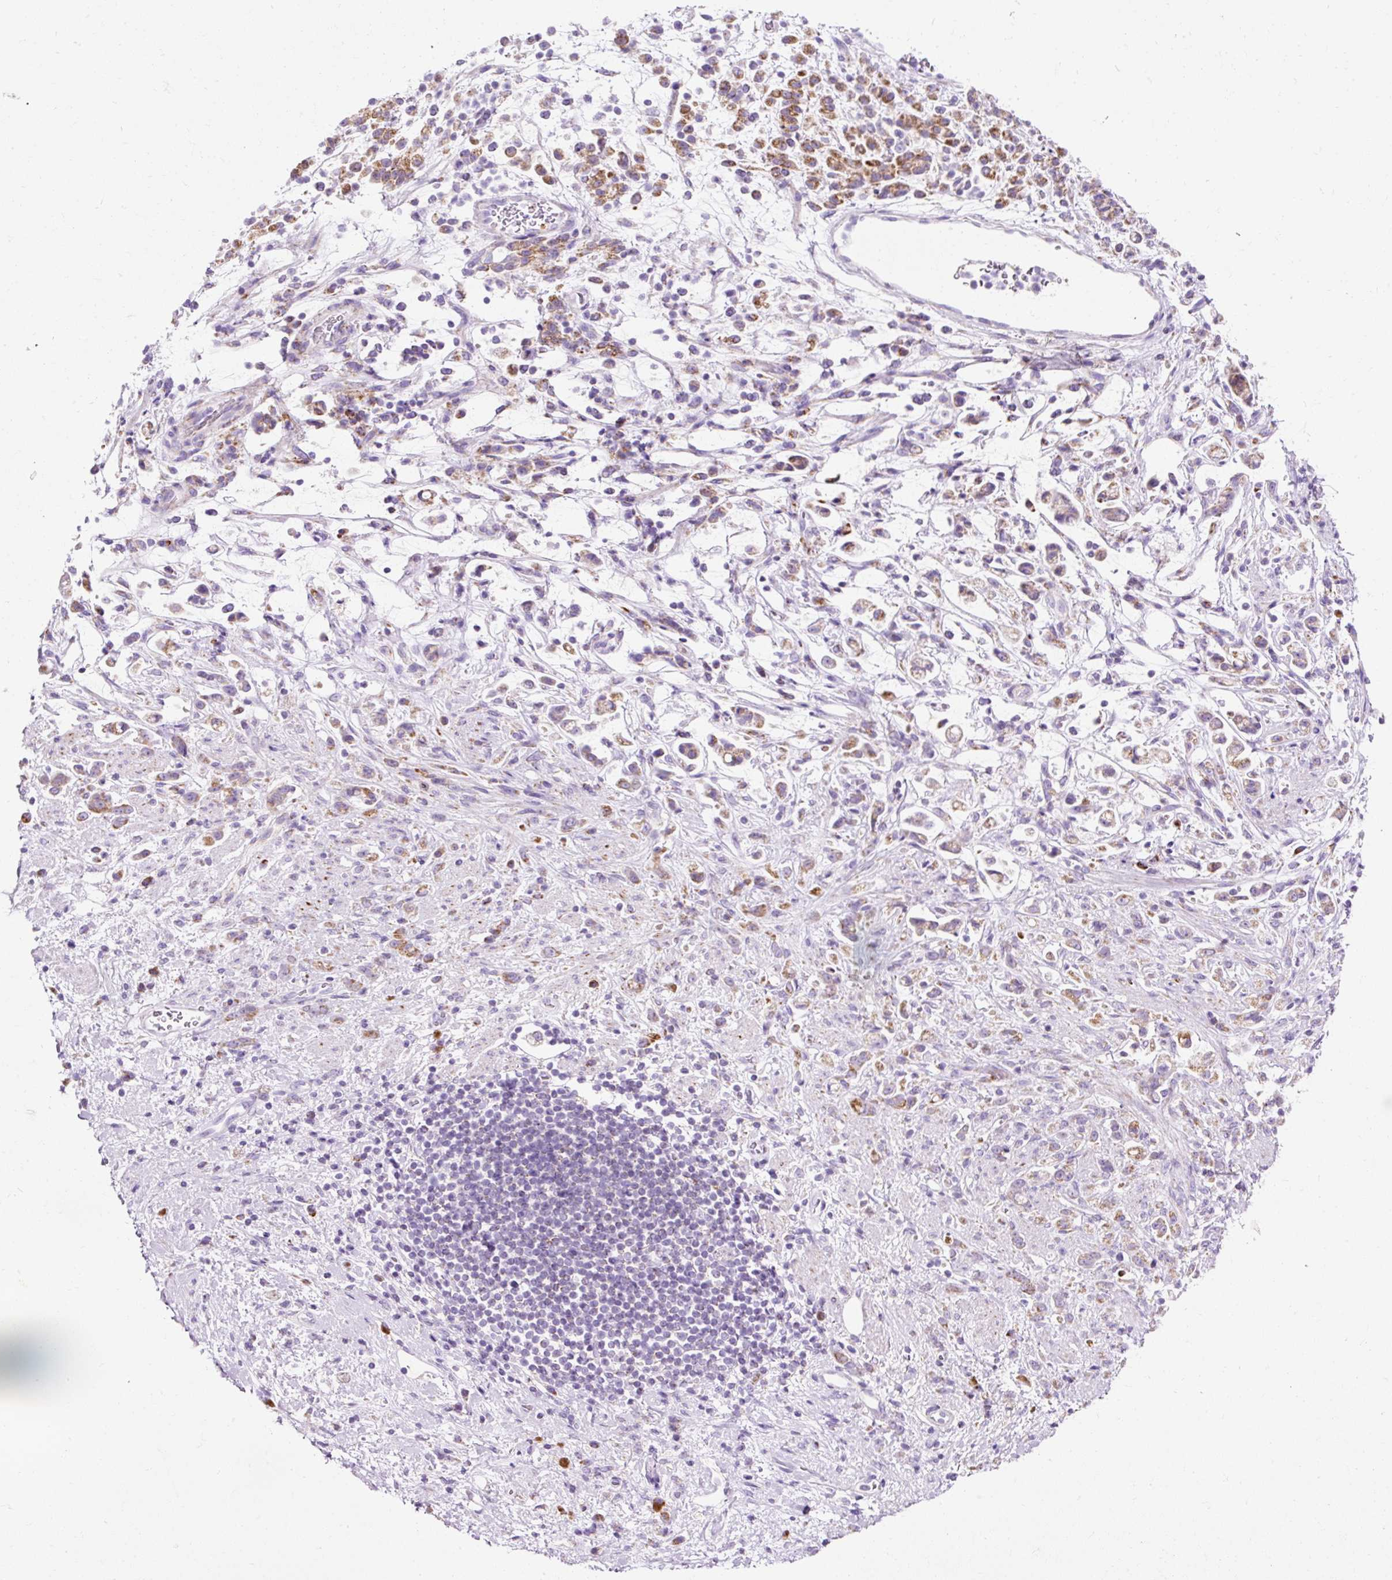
{"staining": {"intensity": "moderate", "quantity": ">75%", "location": "cytoplasmic/membranous"}, "tissue": "stomach cancer", "cell_type": "Tumor cells", "image_type": "cancer", "snomed": [{"axis": "morphology", "description": "Adenocarcinoma, NOS"}, {"axis": "topography", "description": "Stomach"}], "caption": "DAB (3,3'-diaminobenzidine) immunohistochemical staining of human stomach cancer (adenocarcinoma) demonstrates moderate cytoplasmic/membranous protein staining in about >75% of tumor cells. Immunohistochemistry stains the protein in brown and the nuclei are stained blue.", "gene": "PLPP2", "patient": {"sex": "female", "age": 60}}